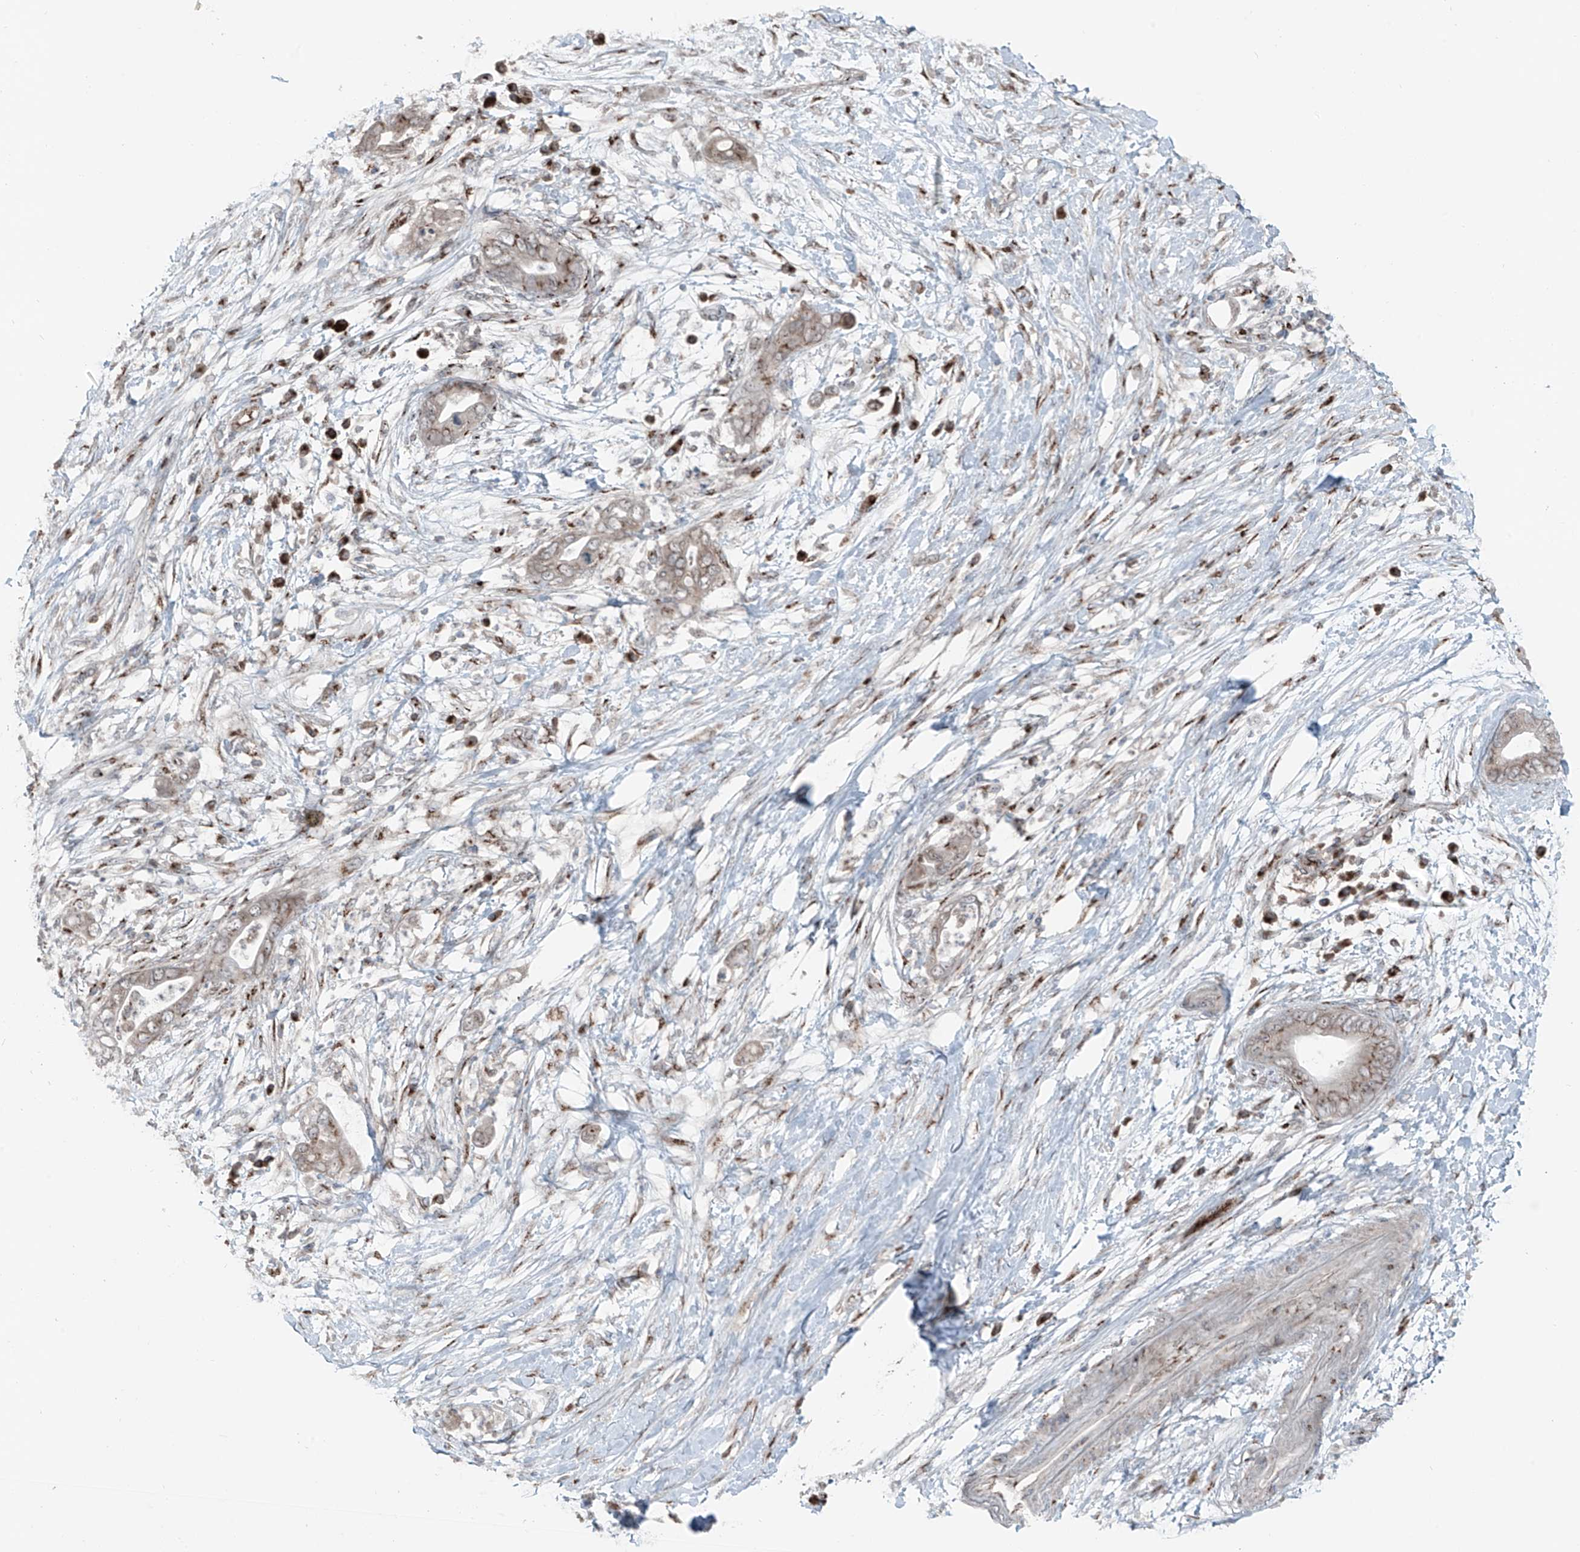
{"staining": {"intensity": "weak", "quantity": ">75%", "location": "cytoplasmic/membranous"}, "tissue": "pancreatic cancer", "cell_type": "Tumor cells", "image_type": "cancer", "snomed": [{"axis": "morphology", "description": "Adenocarcinoma, NOS"}, {"axis": "topography", "description": "Pancreas"}], "caption": "Immunohistochemical staining of human adenocarcinoma (pancreatic) demonstrates weak cytoplasmic/membranous protein positivity in about >75% of tumor cells.", "gene": "ERLEC1", "patient": {"sex": "male", "age": 75}}